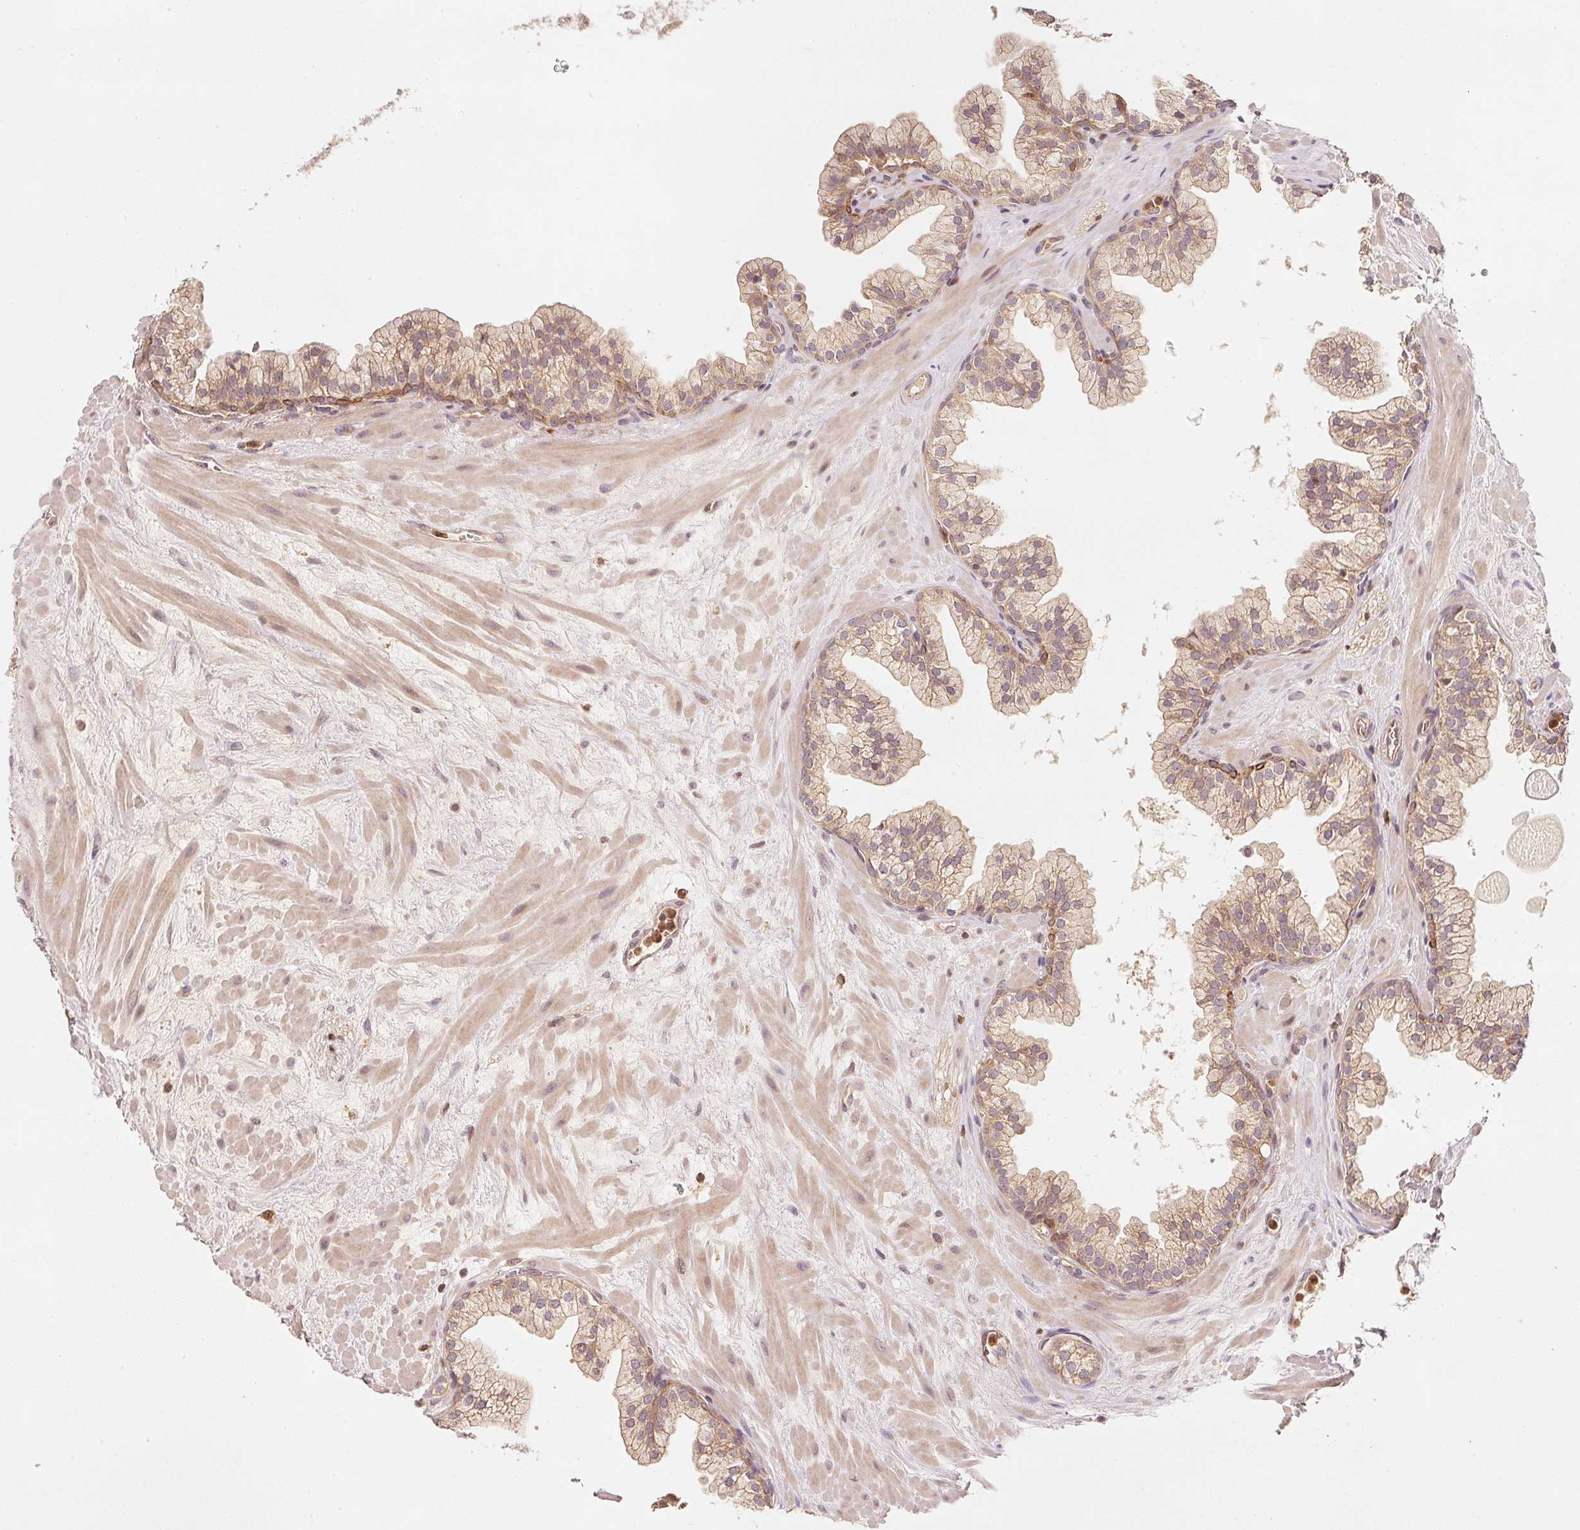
{"staining": {"intensity": "moderate", "quantity": ">75%", "location": "cytoplasmic/membranous"}, "tissue": "prostate", "cell_type": "Glandular cells", "image_type": "normal", "snomed": [{"axis": "morphology", "description": "Normal tissue, NOS"}, {"axis": "topography", "description": "Prostate"}, {"axis": "topography", "description": "Peripheral nerve tissue"}], "caption": "This is an image of immunohistochemistry (IHC) staining of benign prostate, which shows moderate staining in the cytoplasmic/membranous of glandular cells.", "gene": "RRAS2", "patient": {"sex": "male", "age": 61}}